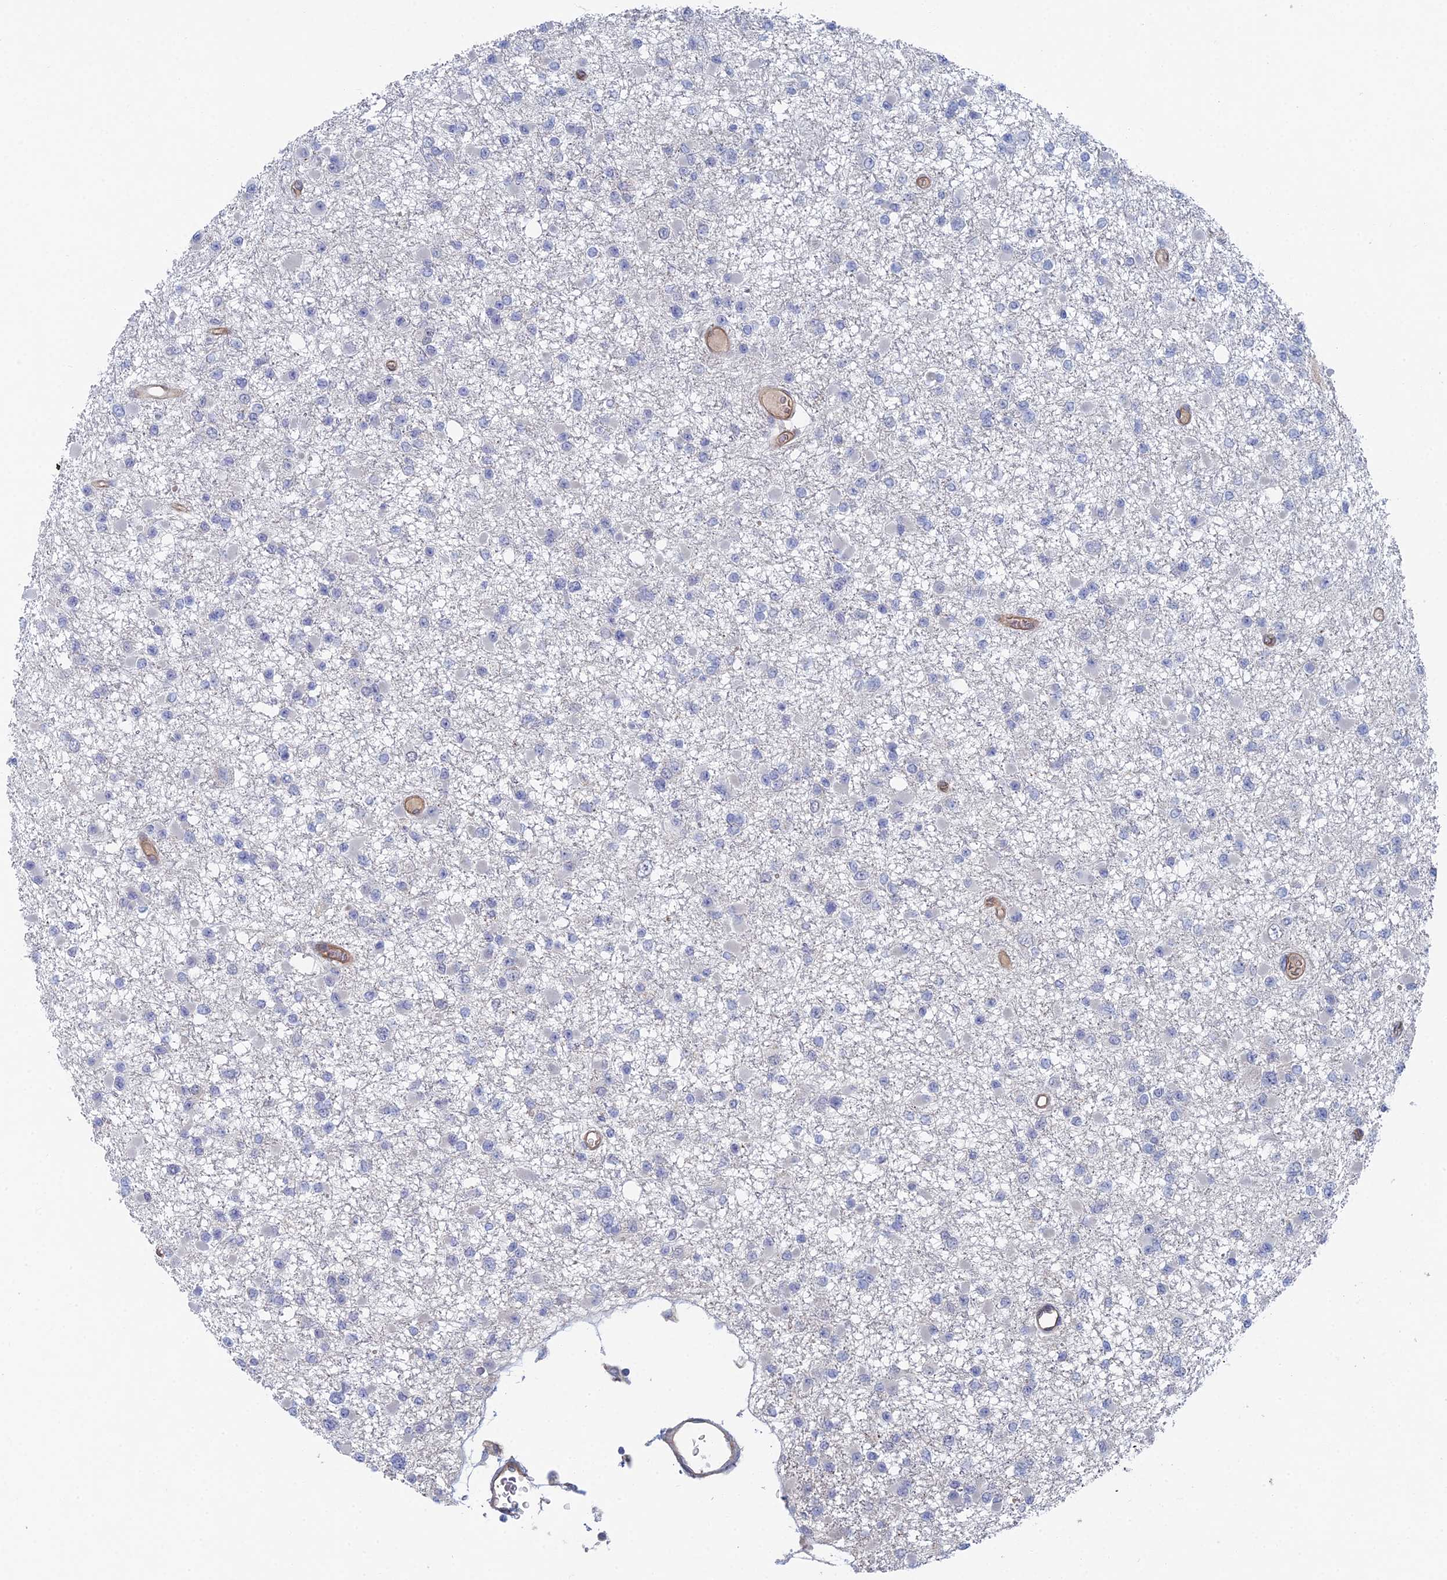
{"staining": {"intensity": "negative", "quantity": "none", "location": "none"}, "tissue": "glioma", "cell_type": "Tumor cells", "image_type": "cancer", "snomed": [{"axis": "morphology", "description": "Glioma, malignant, Low grade"}, {"axis": "topography", "description": "Brain"}], "caption": "Immunohistochemical staining of glioma demonstrates no significant staining in tumor cells.", "gene": "ARAP3", "patient": {"sex": "female", "age": 22}}